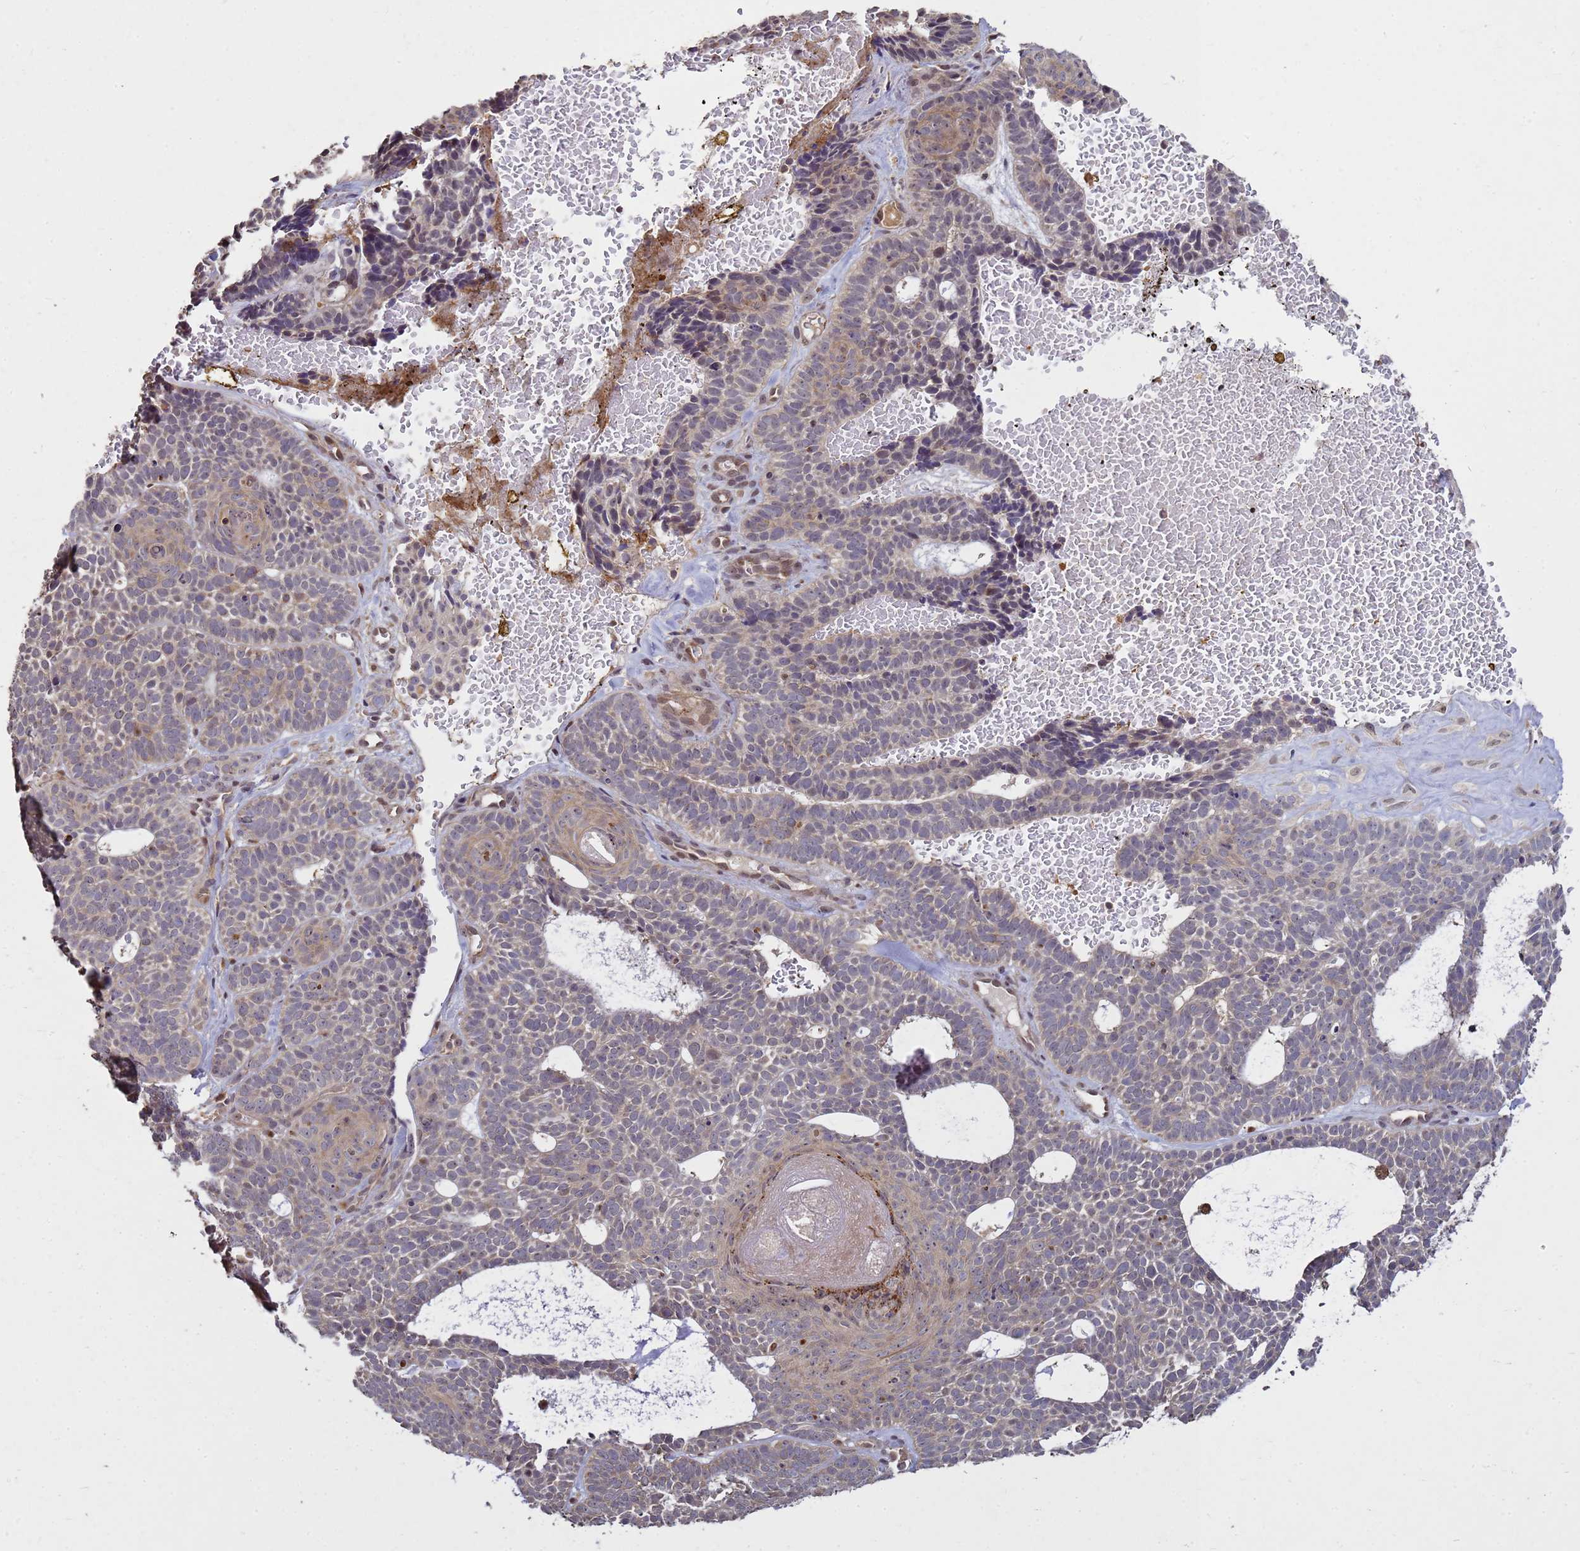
{"staining": {"intensity": "weak", "quantity": "25%-75%", "location": "cytoplasmic/membranous,nuclear"}, "tissue": "skin cancer", "cell_type": "Tumor cells", "image_type": "cancer", "snomed": [{"axis": "morphology", "description": "Basal cell carcinoma"}, {"axis": "topography", "description": "Skin"}], "caption": "Skin cancer (basal cell carcinoma) stained for a protein (brown) reveals weak cytoplasmic/membranous and nuclear positive positivity in approximately 25%-75% of tumor cells.", "gene": "CRBN", "patient": {"sex": "male", "age": 85}}